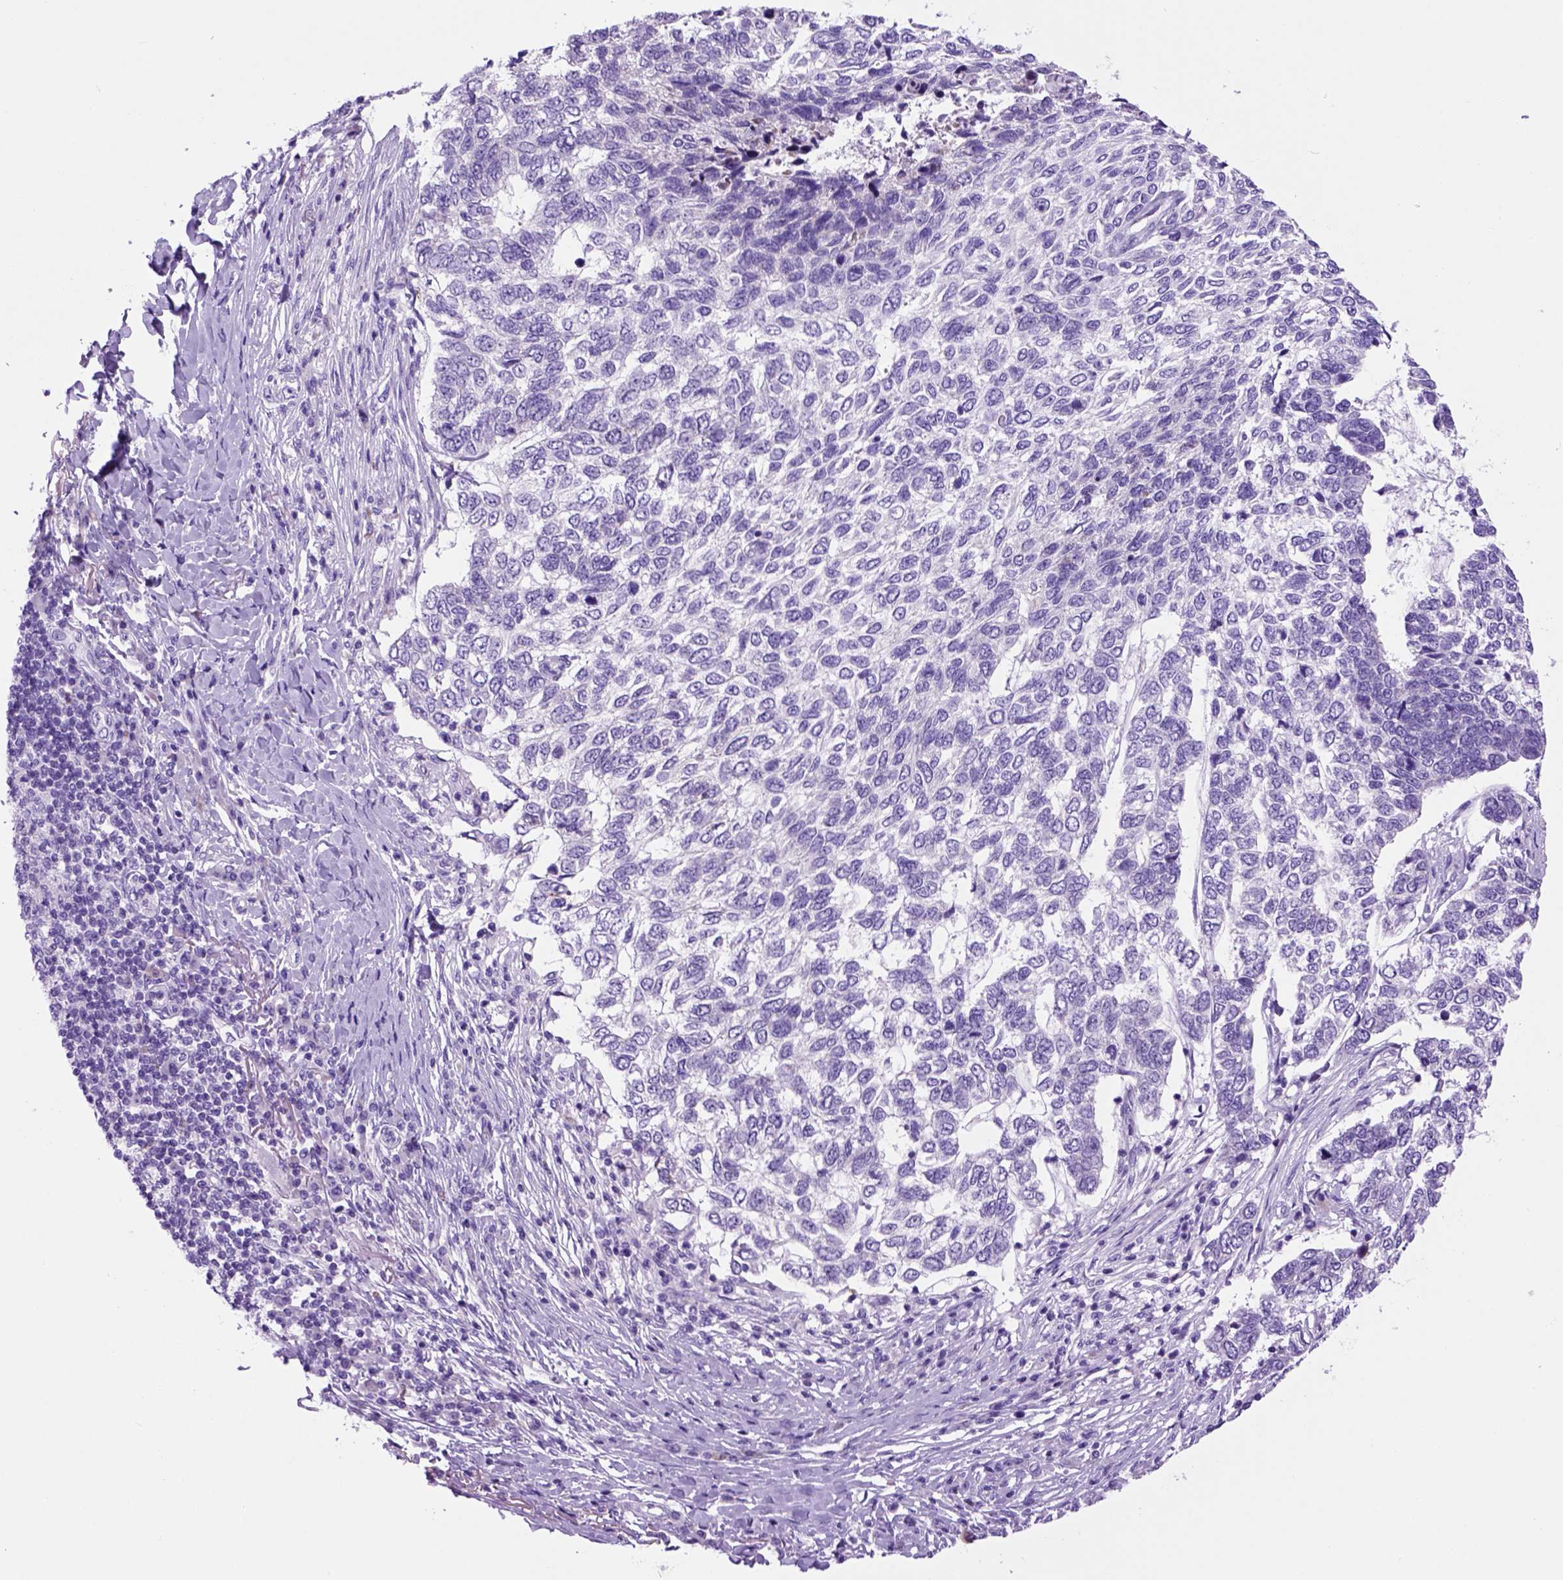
{"staining": {"intensity": "negative", "quantity": "none", "location": "none"}, "tissue": "skin cancer", "cell_type": "Tumor cells", "image_type": "cancer", "snomed": [{"axis": "morphology", "description": "Basal cell carcinoma"}, {"axis": "topography", "description": "Skin"}], "caption": "This is an immunohistochemistry micrograph of skin basal cell carcinoma. There is no expression in tumor cells.", "gene": "HHIPL2", "patient": {"sex": "female", "age": 65}}